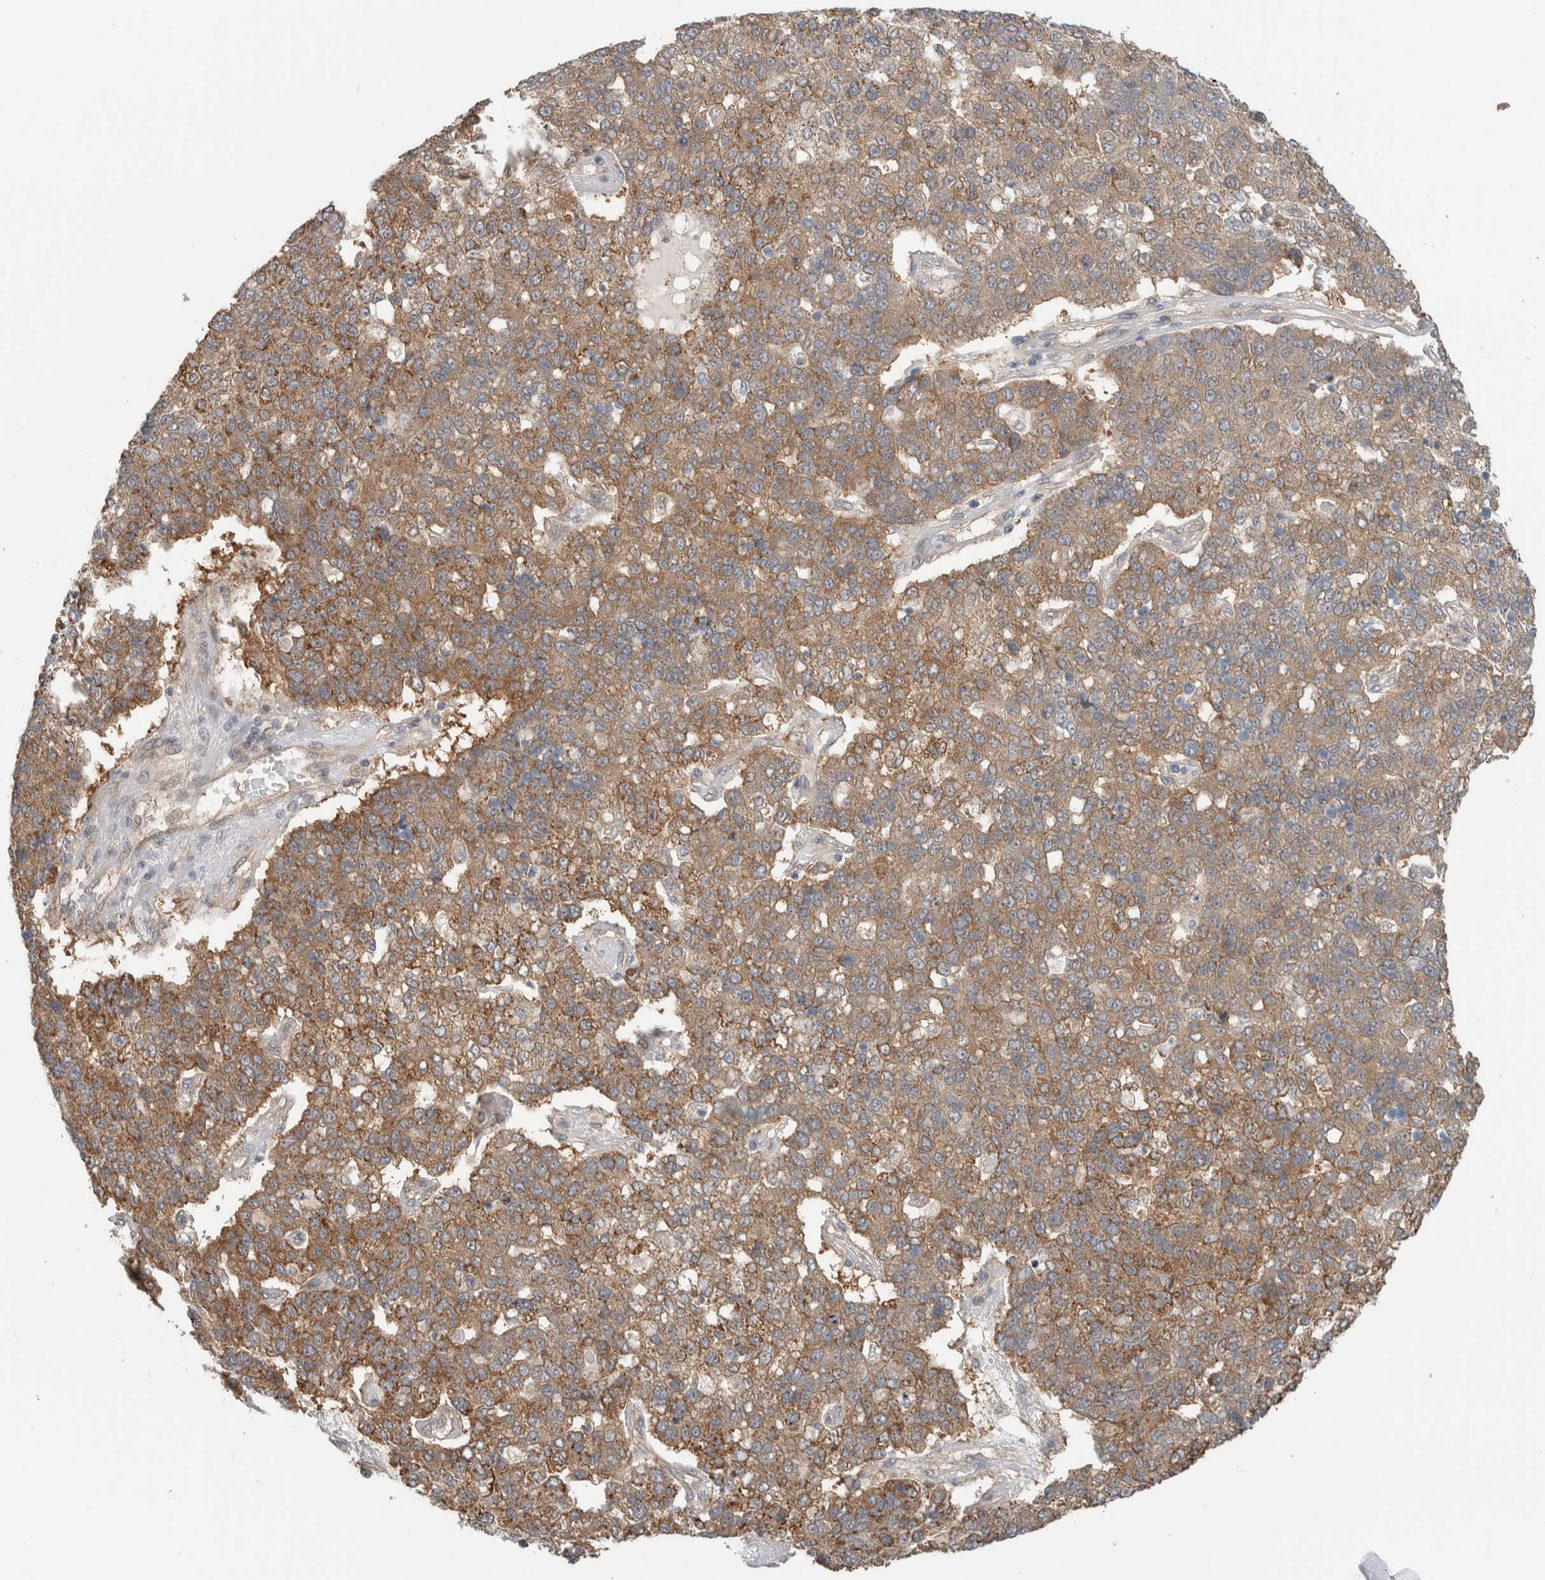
{"staining": {"intensity": "moderate", "quantity": ">75%", "location": "cytoplasmic/membranous"}, "tissue": "pancreatic cancer", "cell_type": "Tumor cells", "image_type": "cancer", "snomed": [{"axis": "morphology", "description": "Adenocarcinoma, NOS"}, {"axis": "topography", "description": "Pancreas"}], "caption": "Tumor cells display medium levels of moderate cytoplasmic/membranous expression in about >75% of cells in pancreatic cancer (adenocarcinoma). Using DAB (3,3'-diaminobenzidine) (brown) and hematoxylin (blue) stains, captured at high magnification using brightfield microscopy.", "gene": "RERE", "patient": {"sex": "female", "age": 61}}